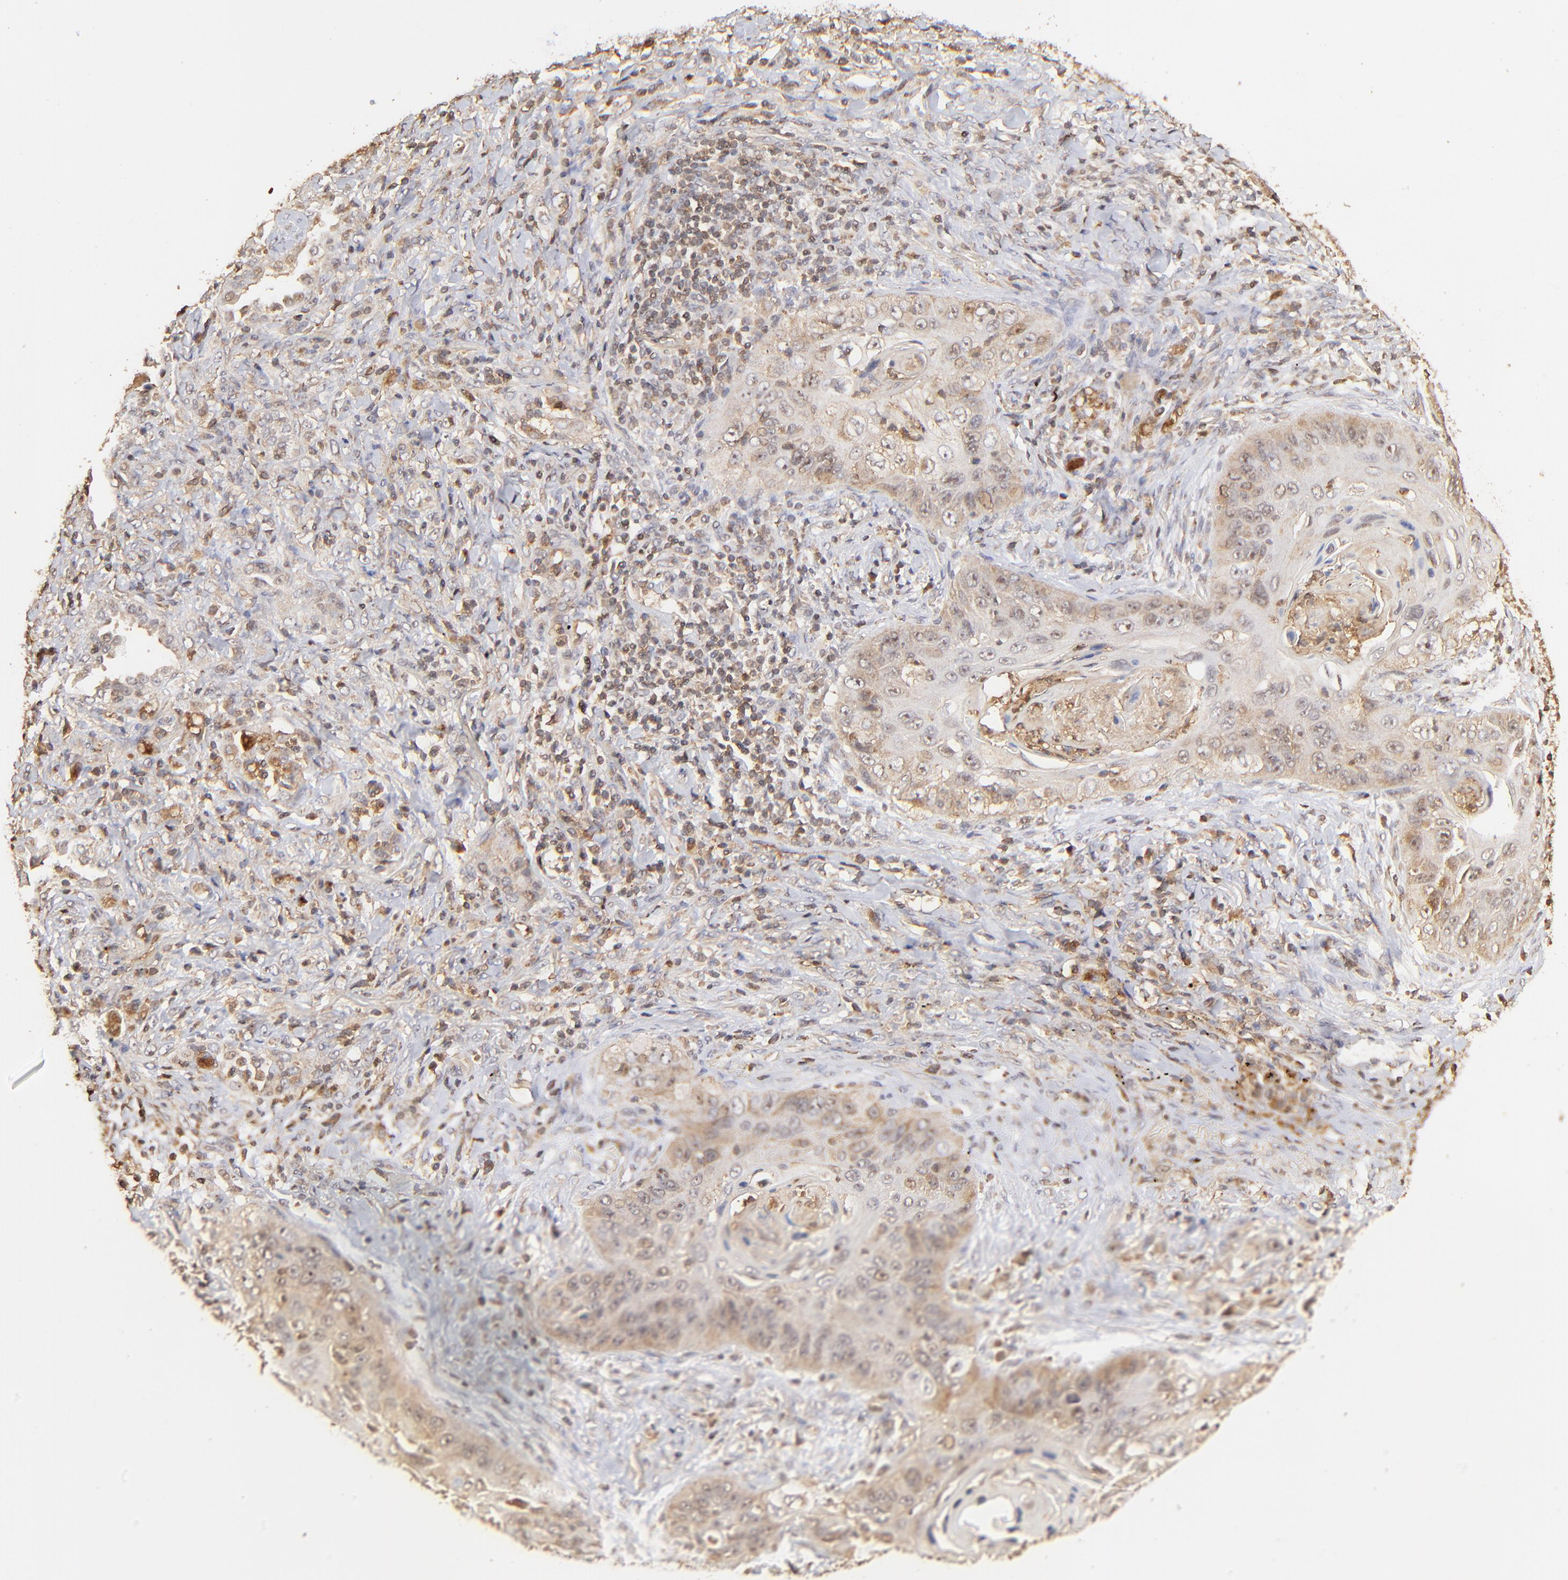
{"staining": {"intensity": "moderate", "quantity": ">75%", "location": "cytoplasmic/membranous"}, "tissue": "lung cancer", "cell_type": "Tumor cells", "image_type": "cancer", "snomed": [{"axis": "morphology", "description": "Squamous cell carcinoma, NOS"}, {"axis": "topography", "description": "Lung"}], "caption": "DAB immunohistochemical staining of human lung cancer (squamous cell carcinoma) reveals moderate cytoplasmic/membranous protein positivity in about >75% of tumor cells. (DAB = brown stain, brightfield microscopy at high magnification).", "gene": "STON2", "patient": {"sex": "female", "age": 67}}